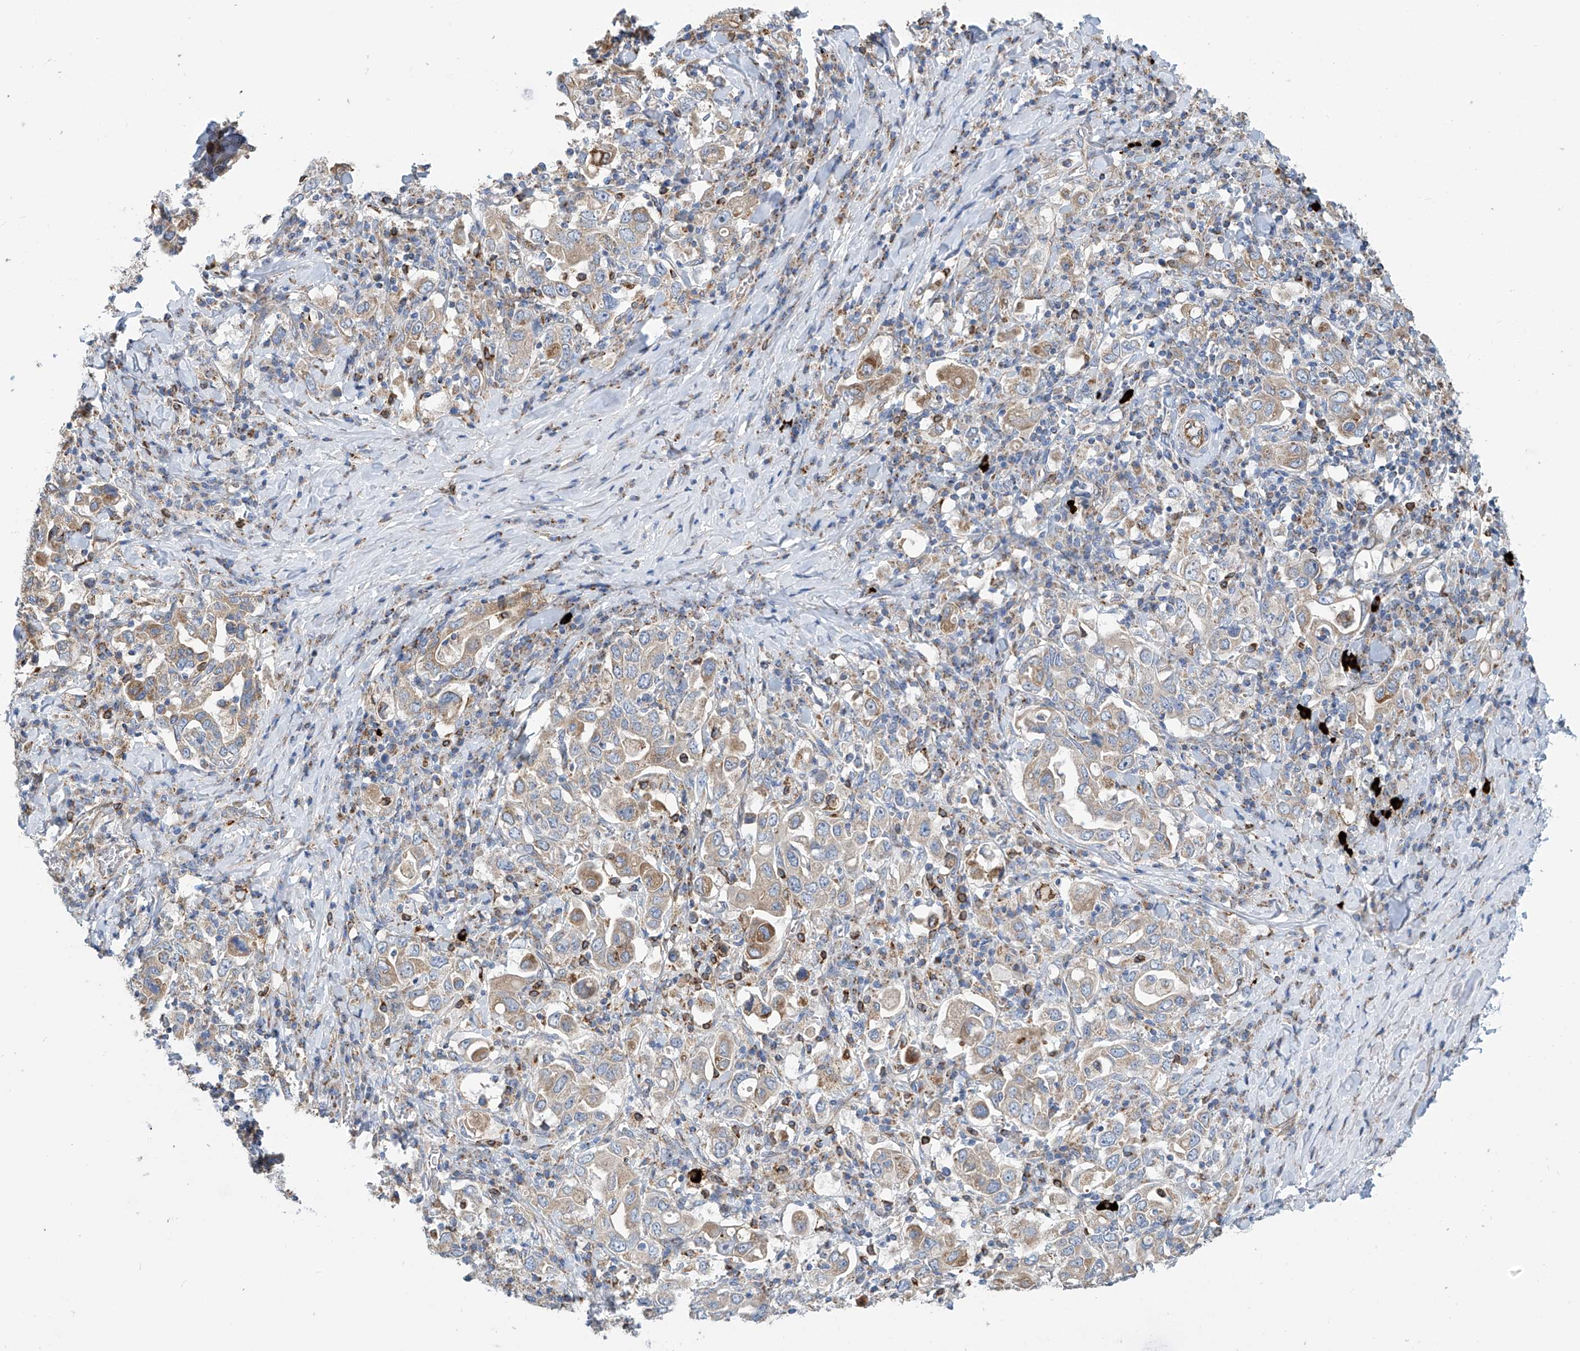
{"staining": {"intensity": "weak", "quantity": ">75%", "location": "cytoplasmic/membranous"}, "tissue": "stomach cancer", "cell_type": "Tumor cells", "image_type": "cancer", "snomed": [{"axis": "morphology", "description": "Adenocarcinoma, NOS"}, {"axis": "topography", "description": "Stomach, upper"}], "caption": "Protein staining reveals weak cytoplasmic/membranous staining in about >75% of tumor cells in stomach adenocarcinoma. (DAB IHC, brown staining for protein, blue staining for nuclei).", "gene": "EIF5B", "patient": {"sex": "male", "age": 62}}